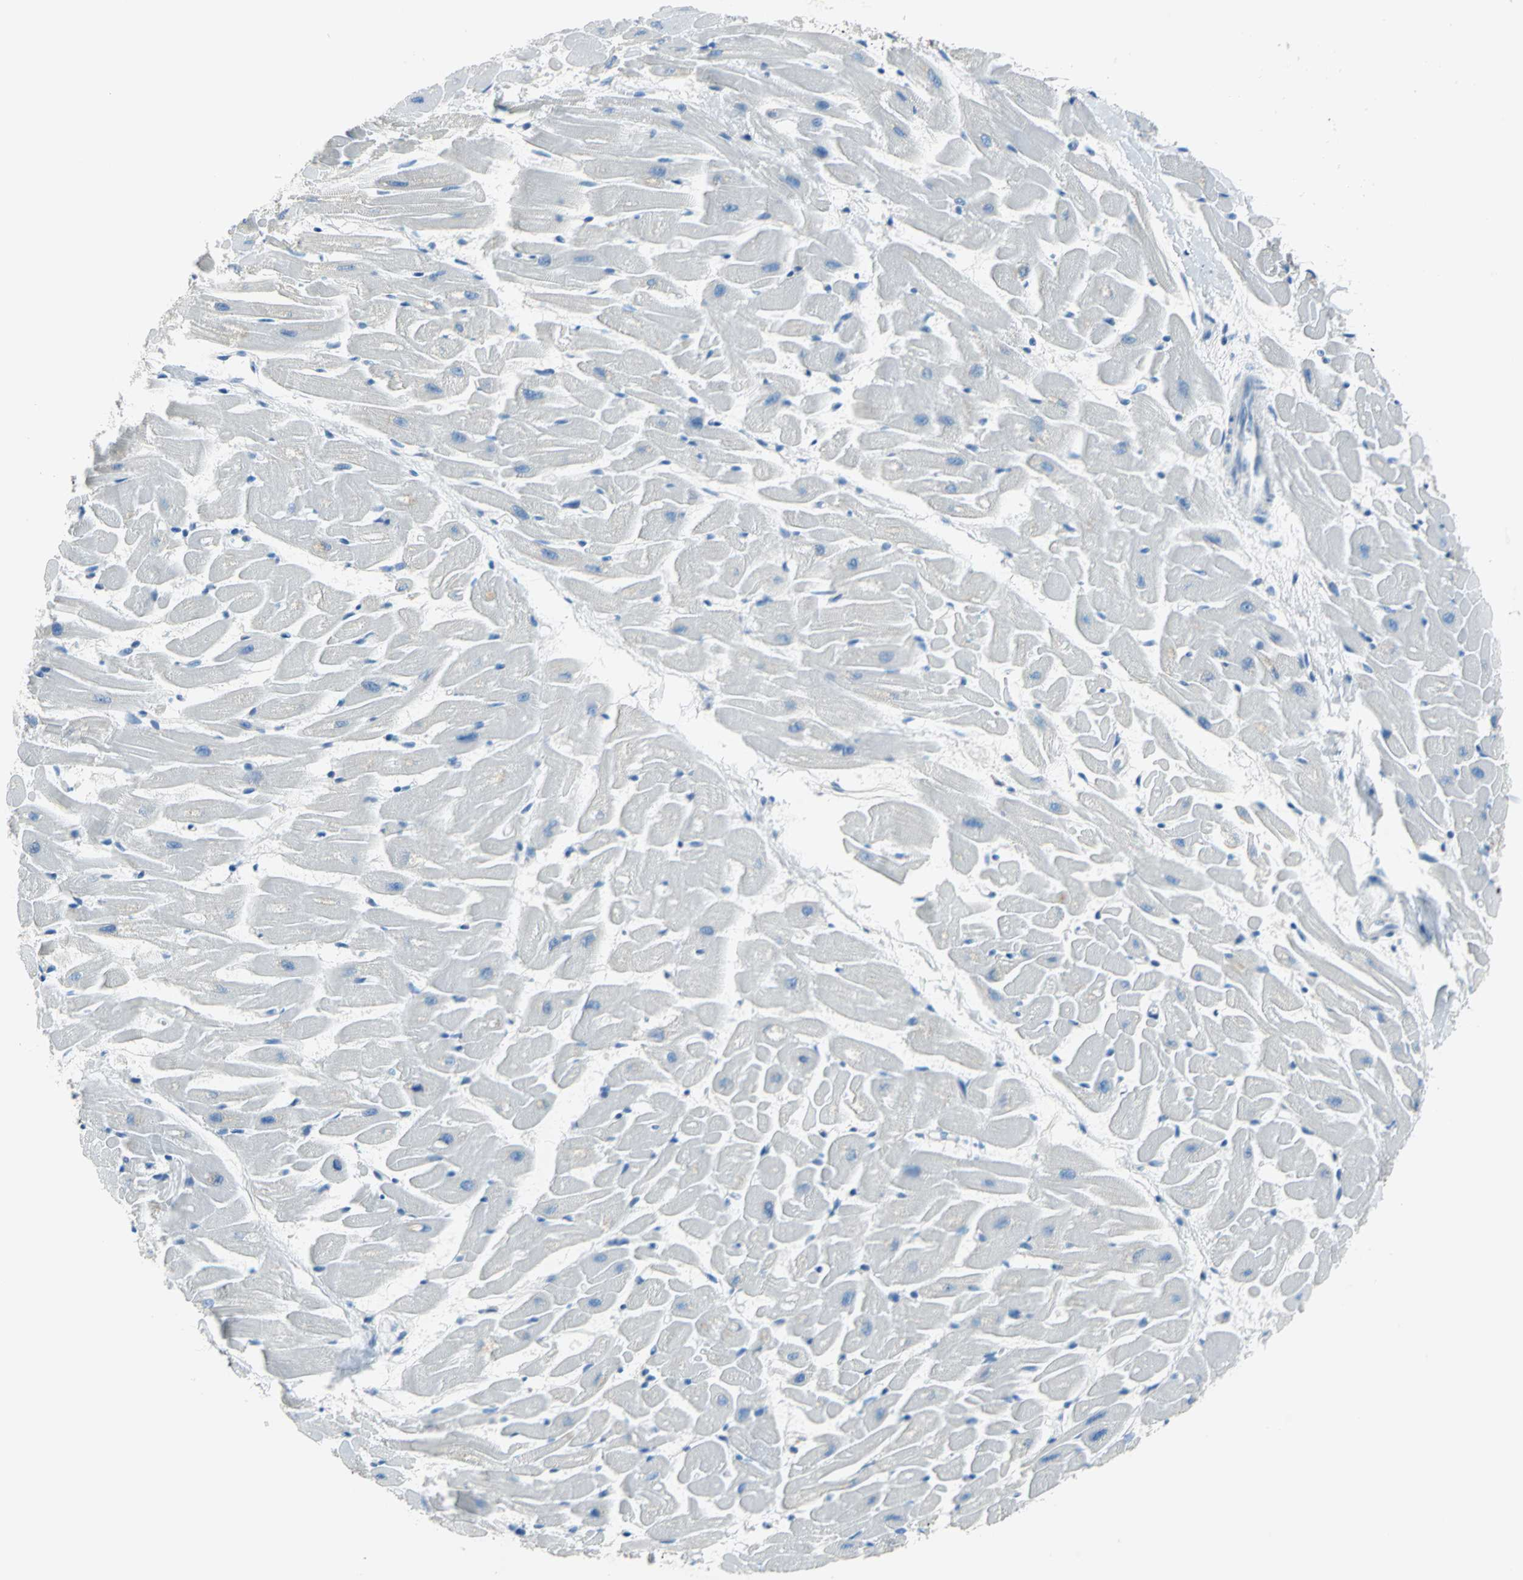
{"staining": {"intensity": "negative", "quantity": "none", "location": "none"}, "tissue": "heart muscle", "cell_type": "Cardiomyocytes", "image_type": "normal", "snomed": [{"axis": "morphology", "description": "Normal tissue, NOS"}, {"axis": "topography", "description": "Heart"}], "caption": "A high-resolution micrograph shows immunohistochemistry (IHC) staining of benign heart muscle, which exhibits no significant staining in cardiomyocytes.", "gene": "MUC4", "patient": {"sex": "female", "age": 19}}